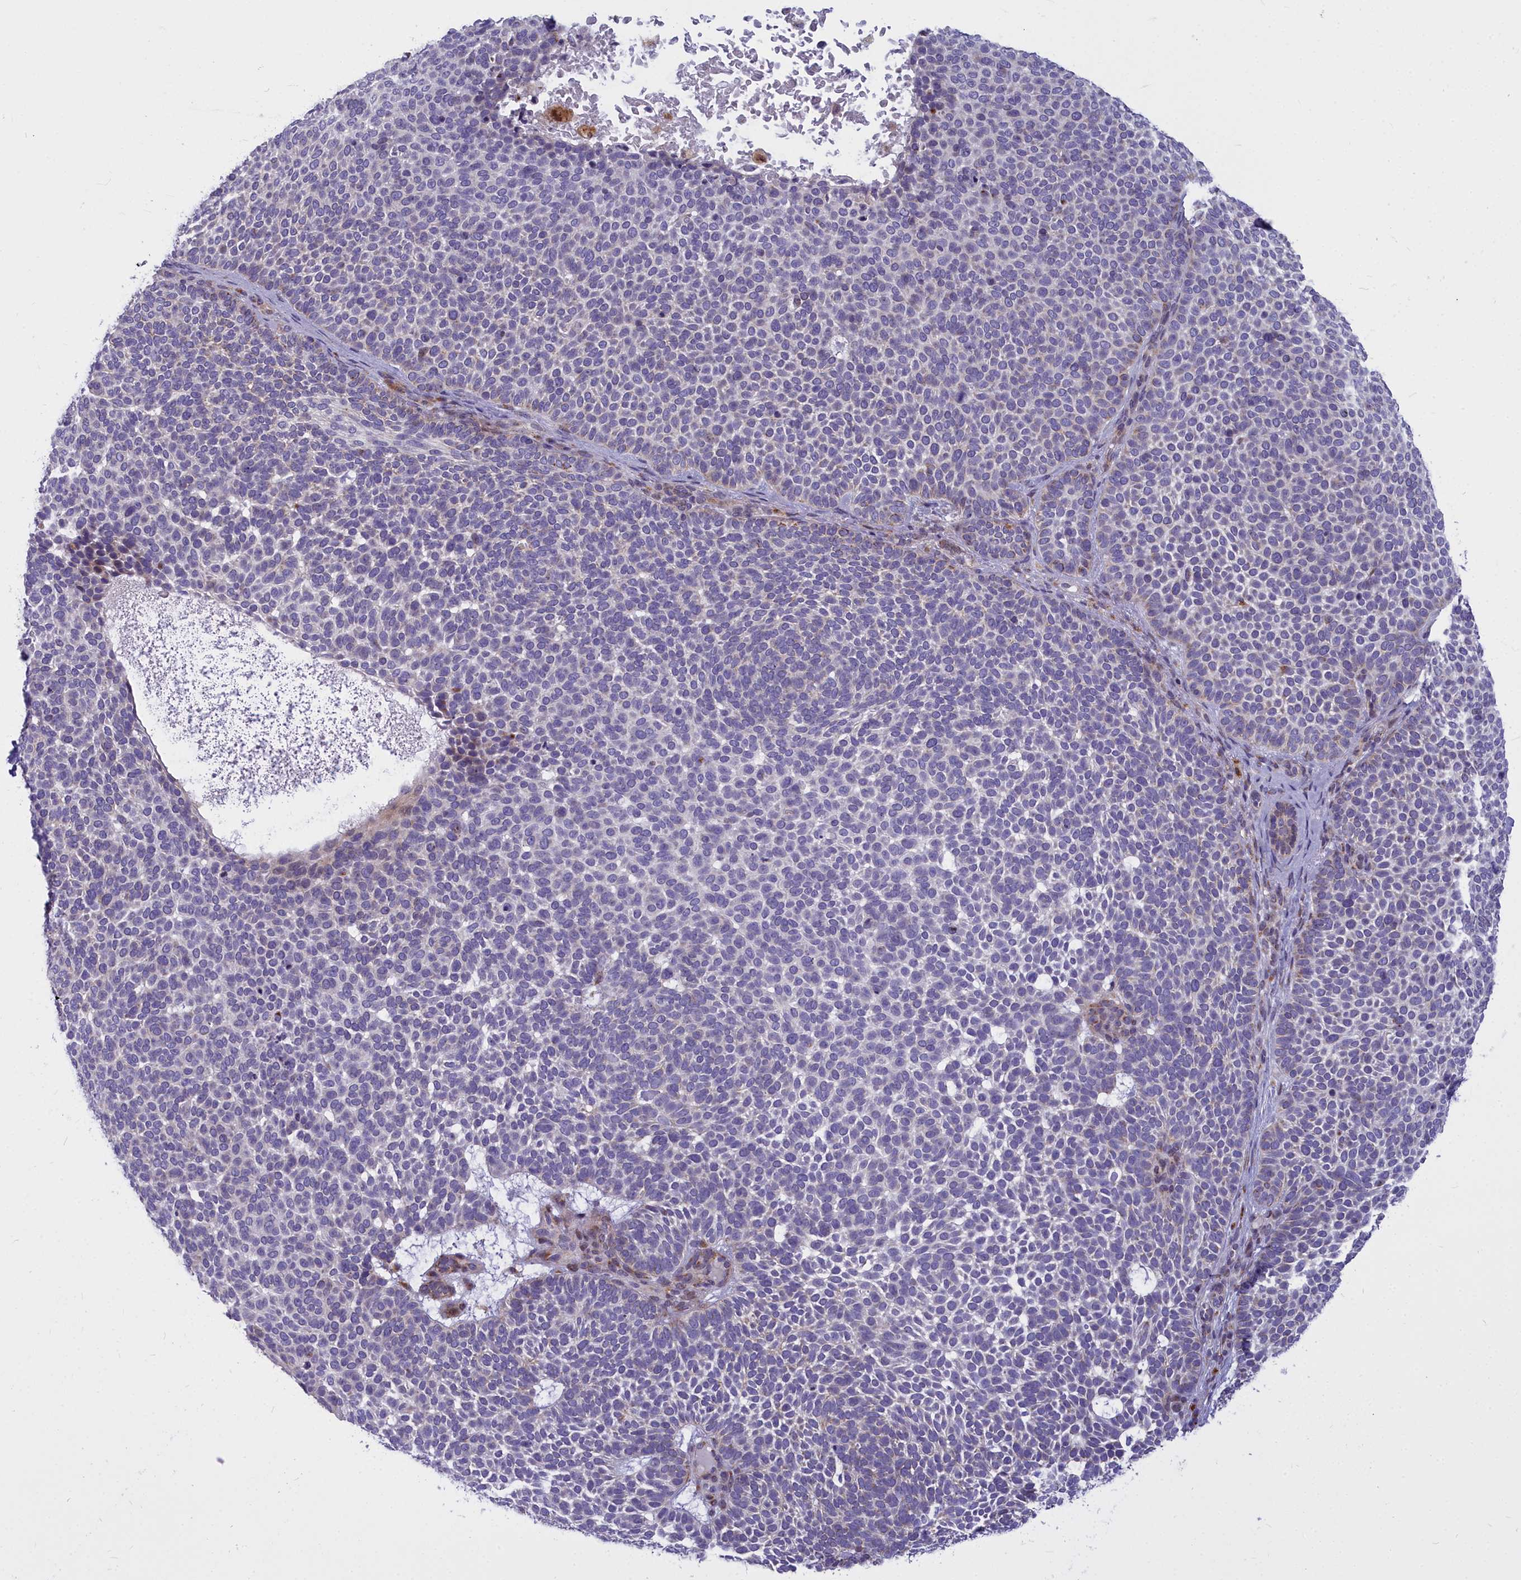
{"staining": {"intensity": "negative", "quantity": "none", "location": "none"}, "tissue": "skin cancer", "cell_type": "Tumor cells", "image_type": "cancer", "snomed": [{"axis": "morphology", "description": "Basal cell carcinoma"}, {"axis": "topography", "description": "Skin"}], "caption": "High magnification brightfield microscopy of basal cell carcinoma (skin) stained with DAB (brown) and counterstained with hematoxylin (blue): tumor cells show no significant positivity.", "gene": "WDPCP", "patient": {"sex": "female", "age": 77}}